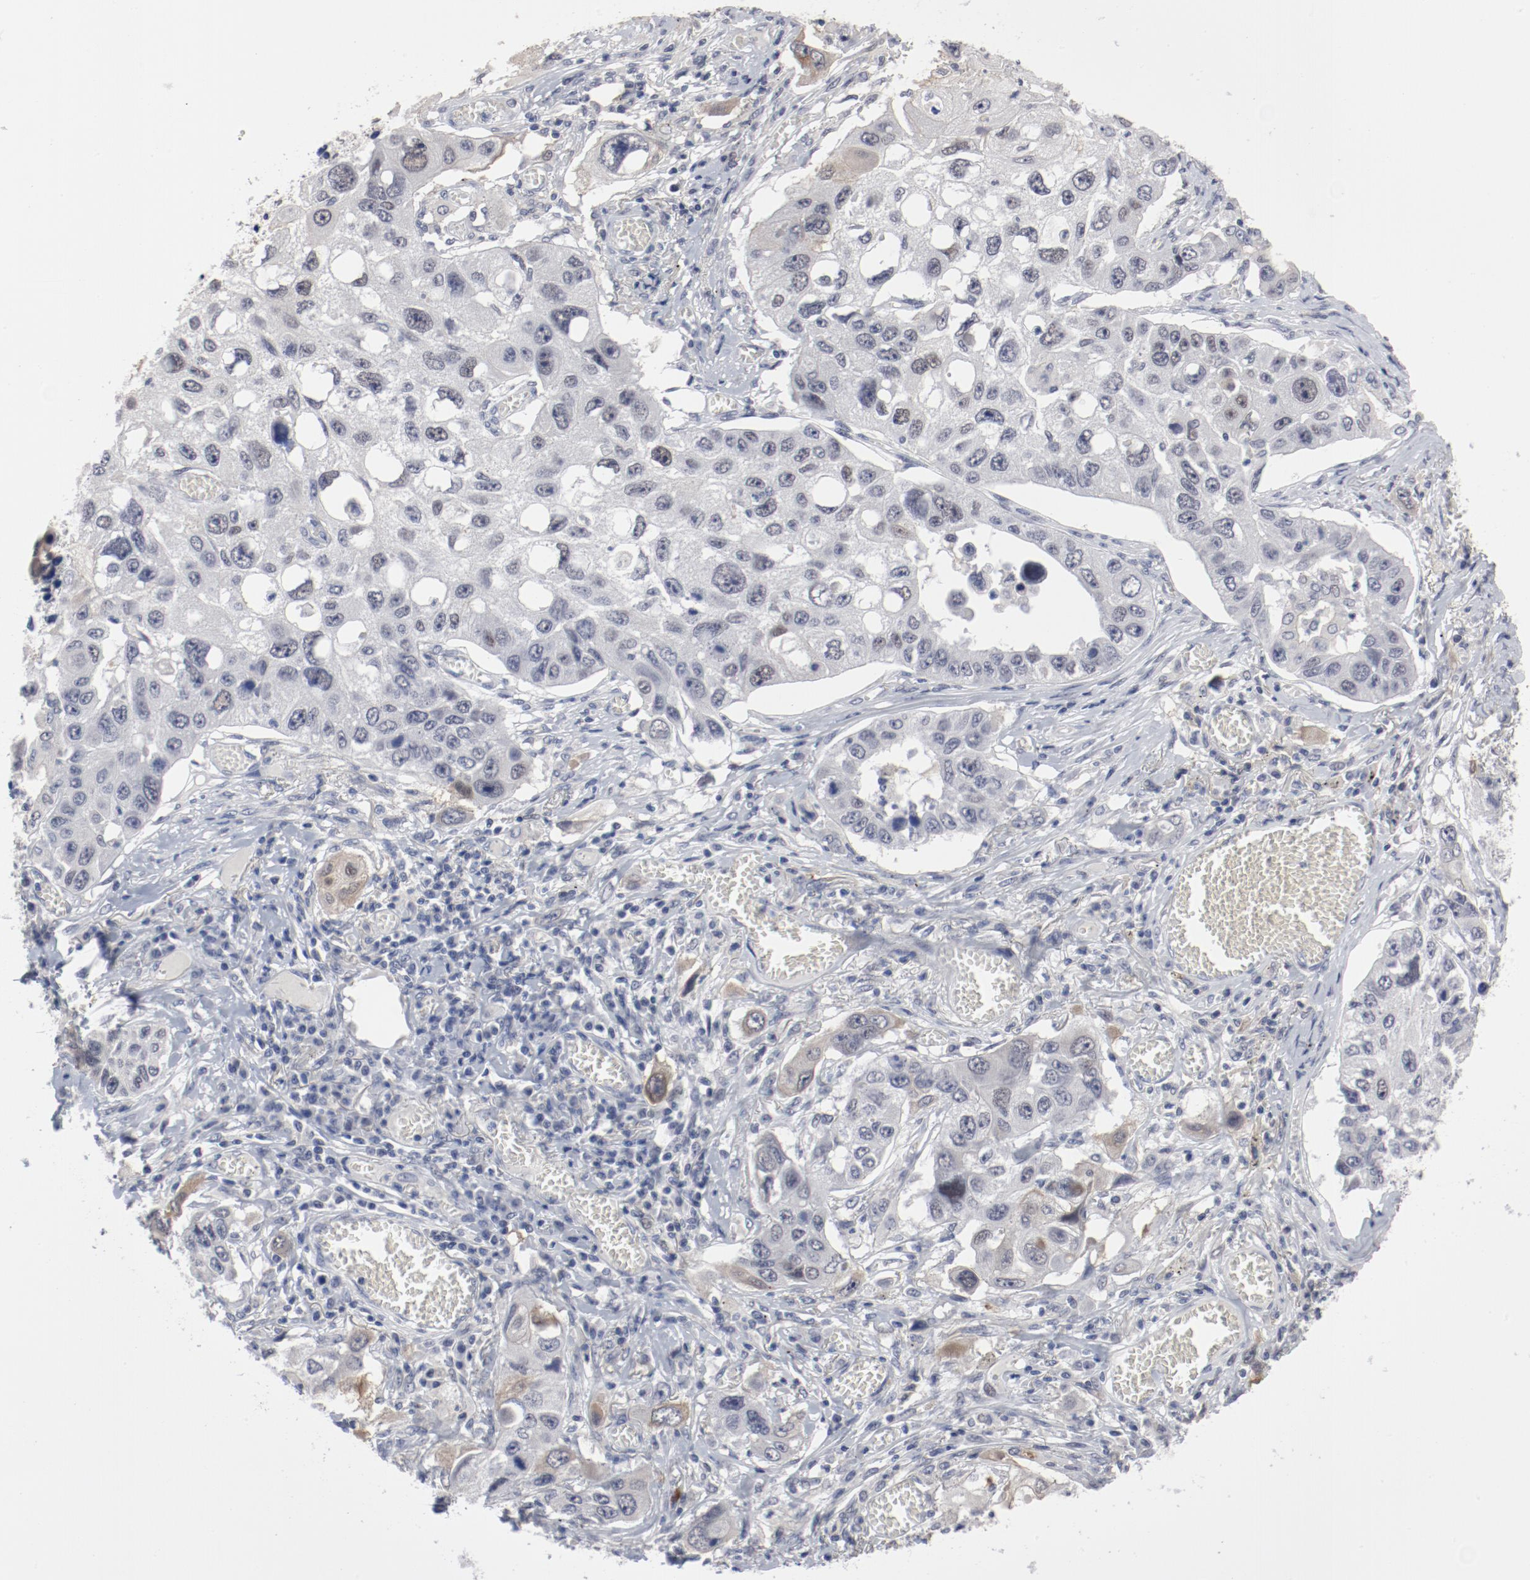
{"staining": {"intensity": "weak", "quantity": "<25%", "location": "cytoplasmic/membranous"}, "tissue": "lung cancer", "cell_type": "Tumor cells", "image_type": "cancer", "snomed": [{"axis": "morphology", "description": "Squamous cell carcinoma, NOS"}, {"axis": "topography", "description": "Lung"}], "caption": "A photomicrograph of human lung cancer is negative for staining in tumor cells.", "gene": "ANKLE2", "patient": {"sex": "male", "age": 71}}